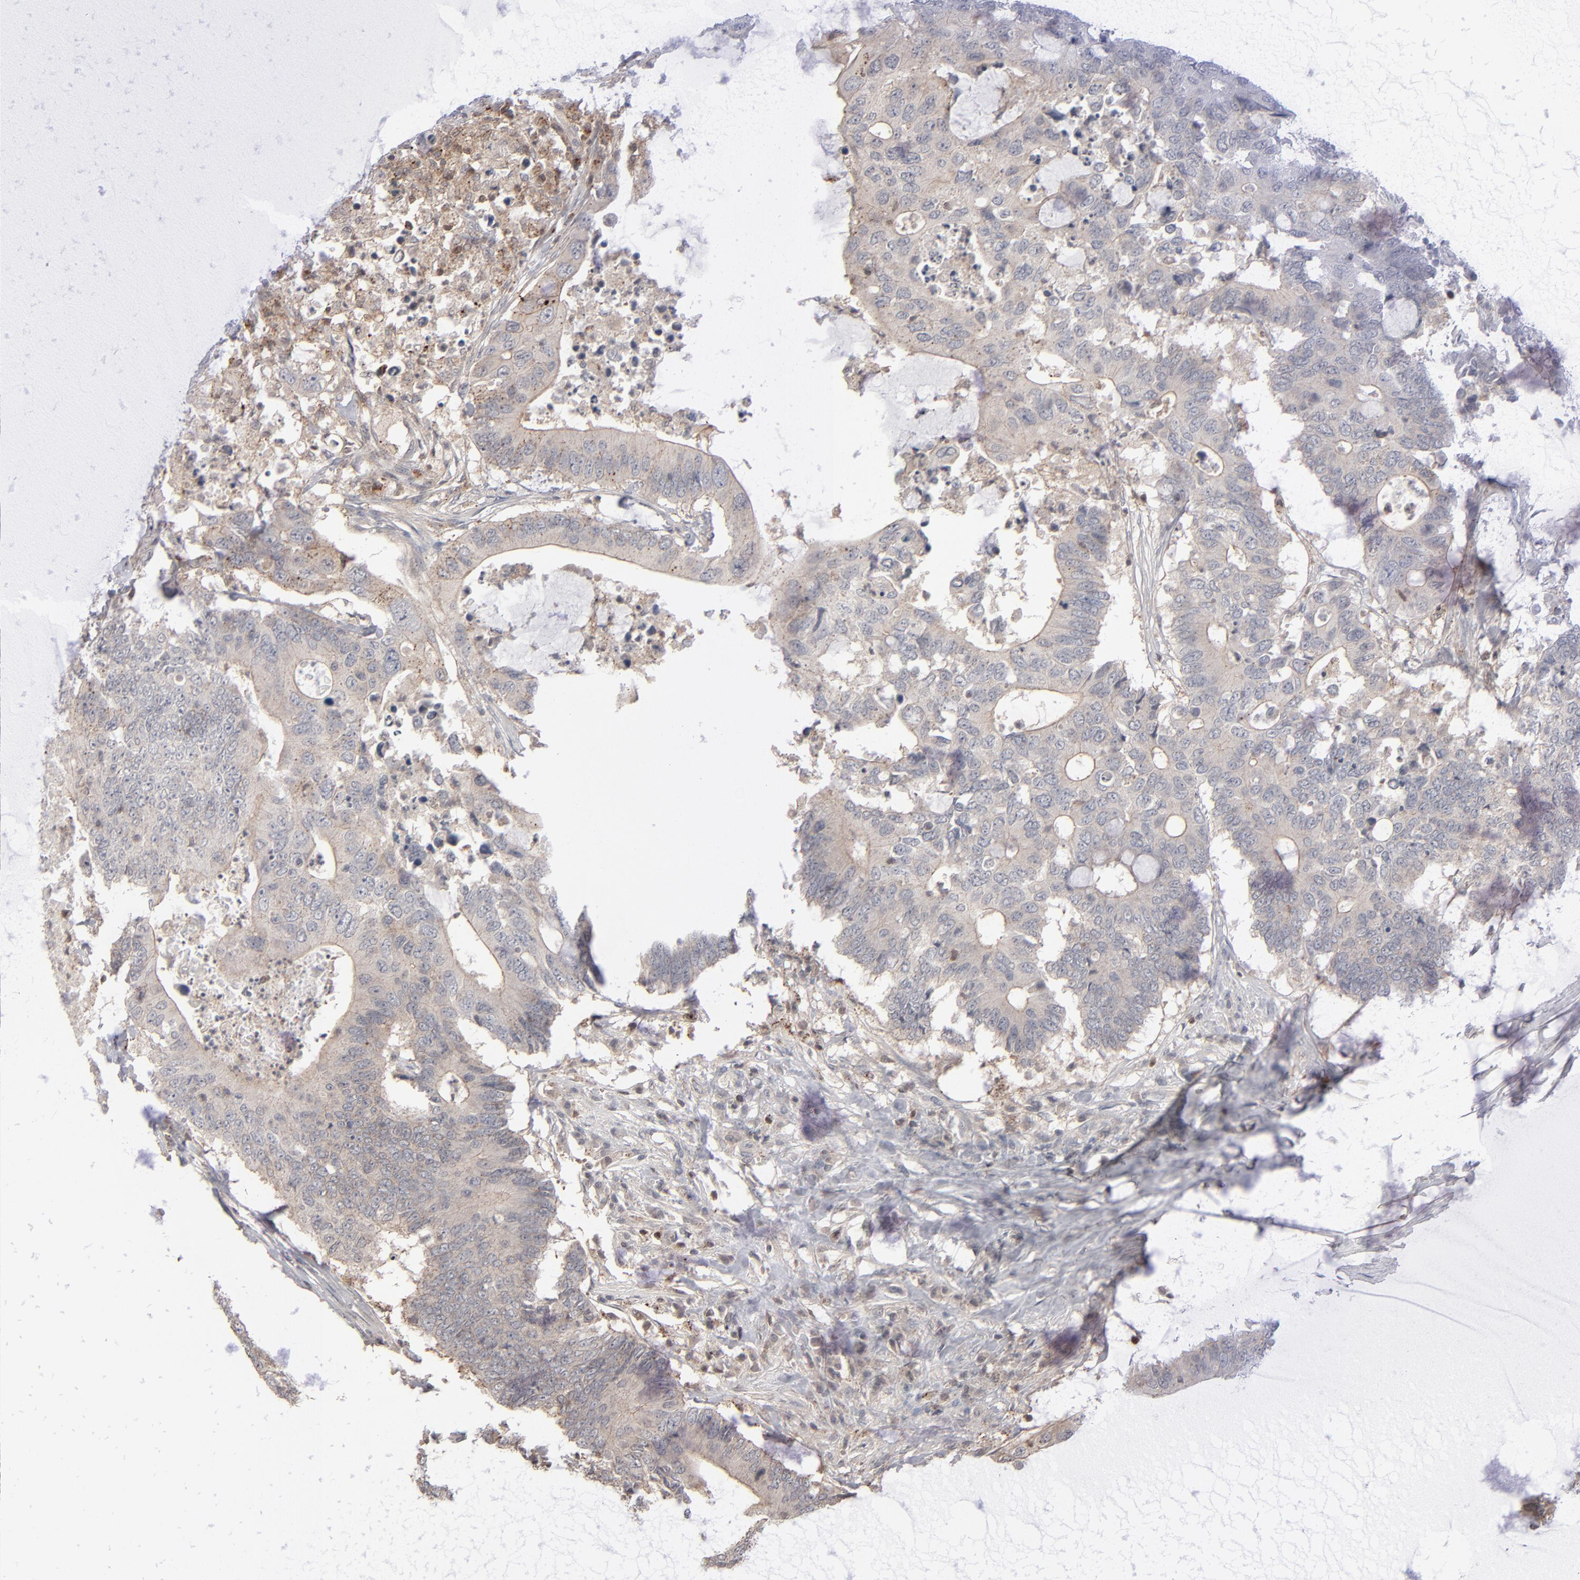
{"staining": {"intensity": "weak", "quantity": ">75%", "location": "cytoplasmic/membranous"}, "tissue": "colorectal cancer", "cell_type": "Tumor cells", "image_type": "cancer", "snomed": [{"axis": "morphology", "description": "Adenocarcinoma, NOS"}, {"axis": "topography", "description": "Colon"}], "caption": "An image of human colorectal cancer stained for a protein reveals weak cytoplasmic/membranous brown staining in tumor cells. (DAB IHC with brightfield microscopy, high magnification).", "gene": "STAT4", "patient": {"sex": "male", "age": 71}}